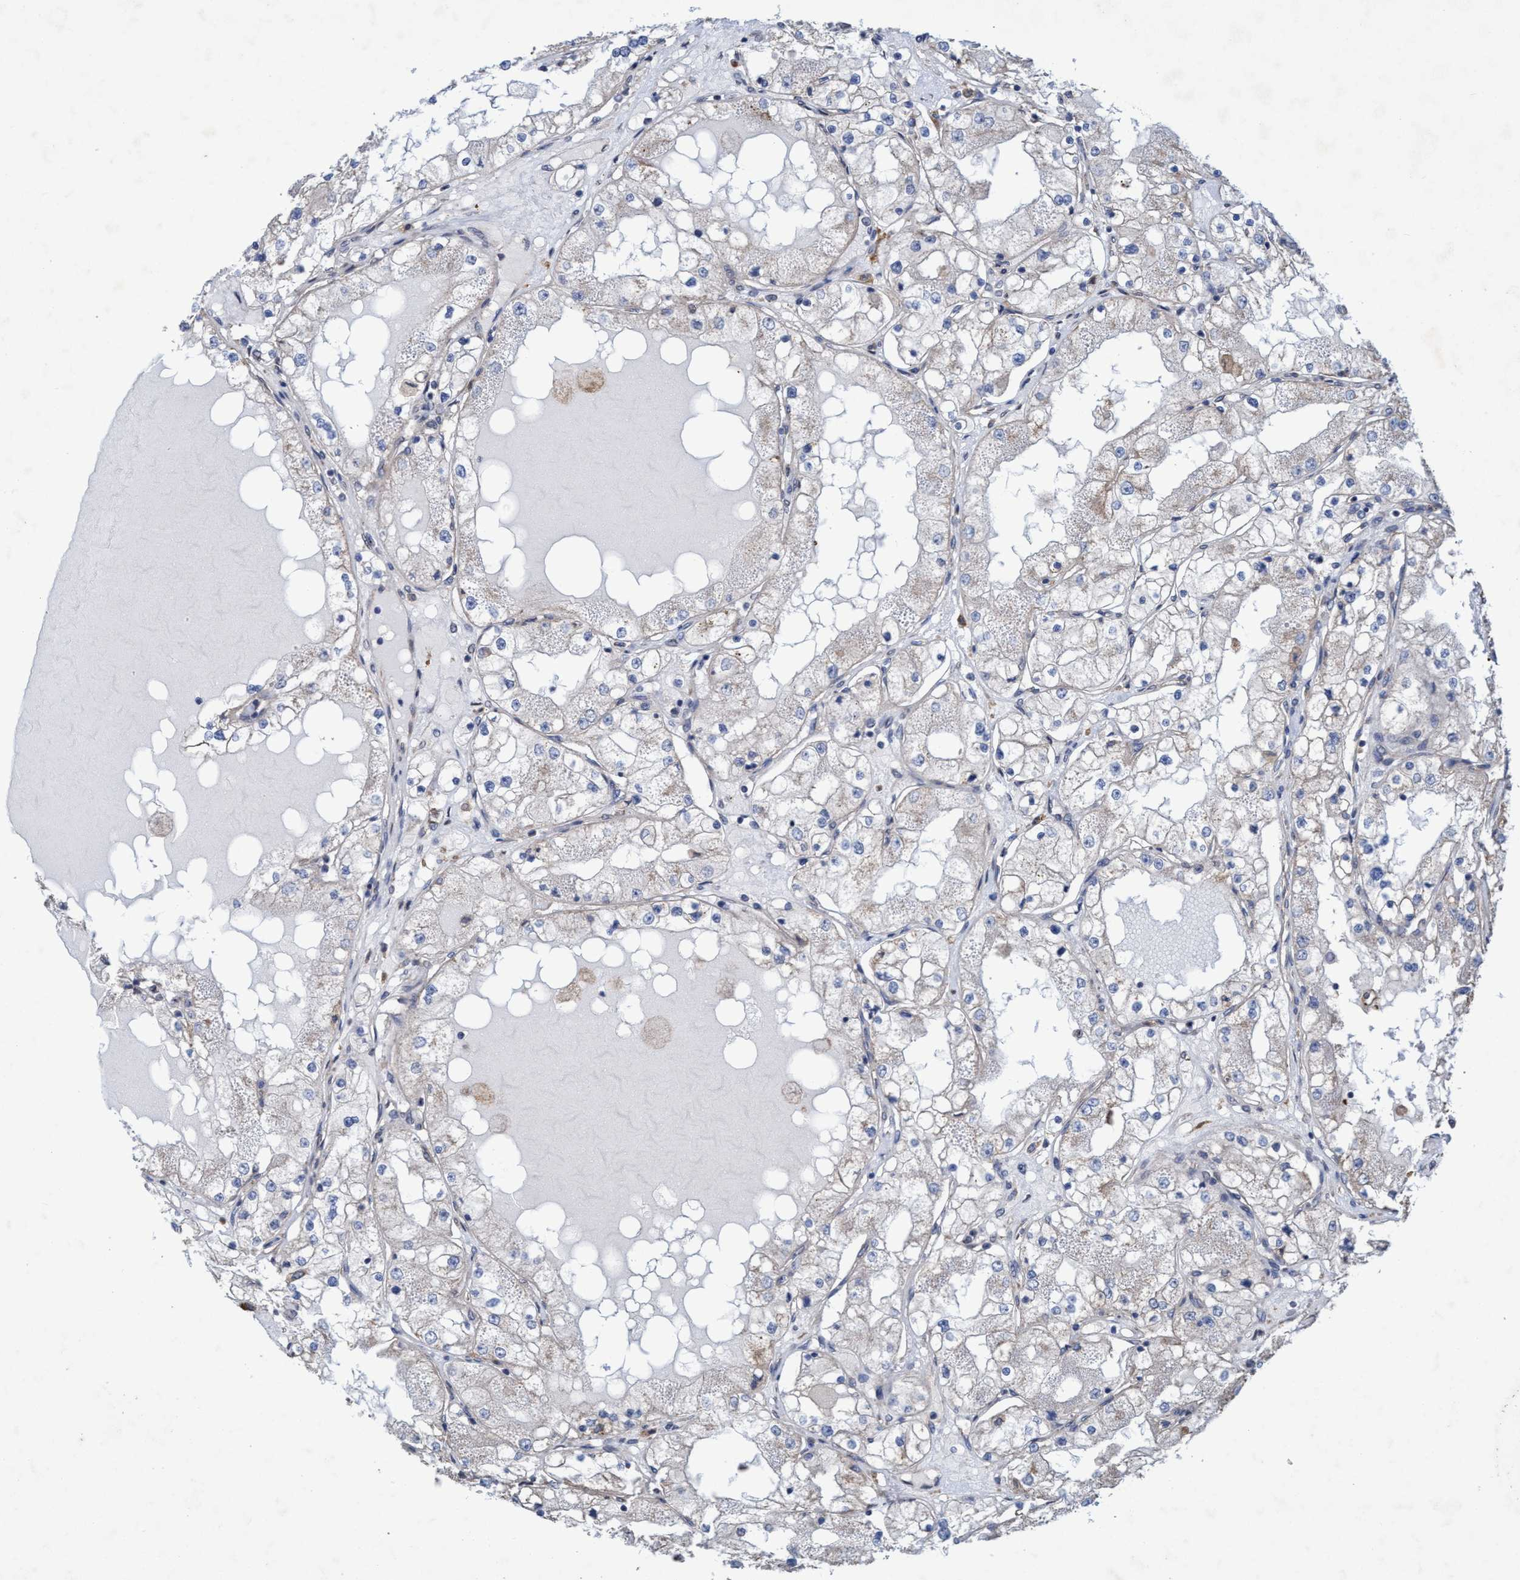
{"staining": {"intensity": "negative", "quantity": "none", "location": "none"}, "tissue": "renal cancer", "cell_type": "Tumor cells", "image_type": "cancer", "snomed": [{"axis": "morphology", "description": "Adenocarcinoma, NOS"}, {"axis": "topography", "description": "Kidney"}], "caption": "Image shows no significant protein staining in tumor cells of renal cancer.", "gene": "BICD2", "patient": {"sex": "male", "age": 68}}